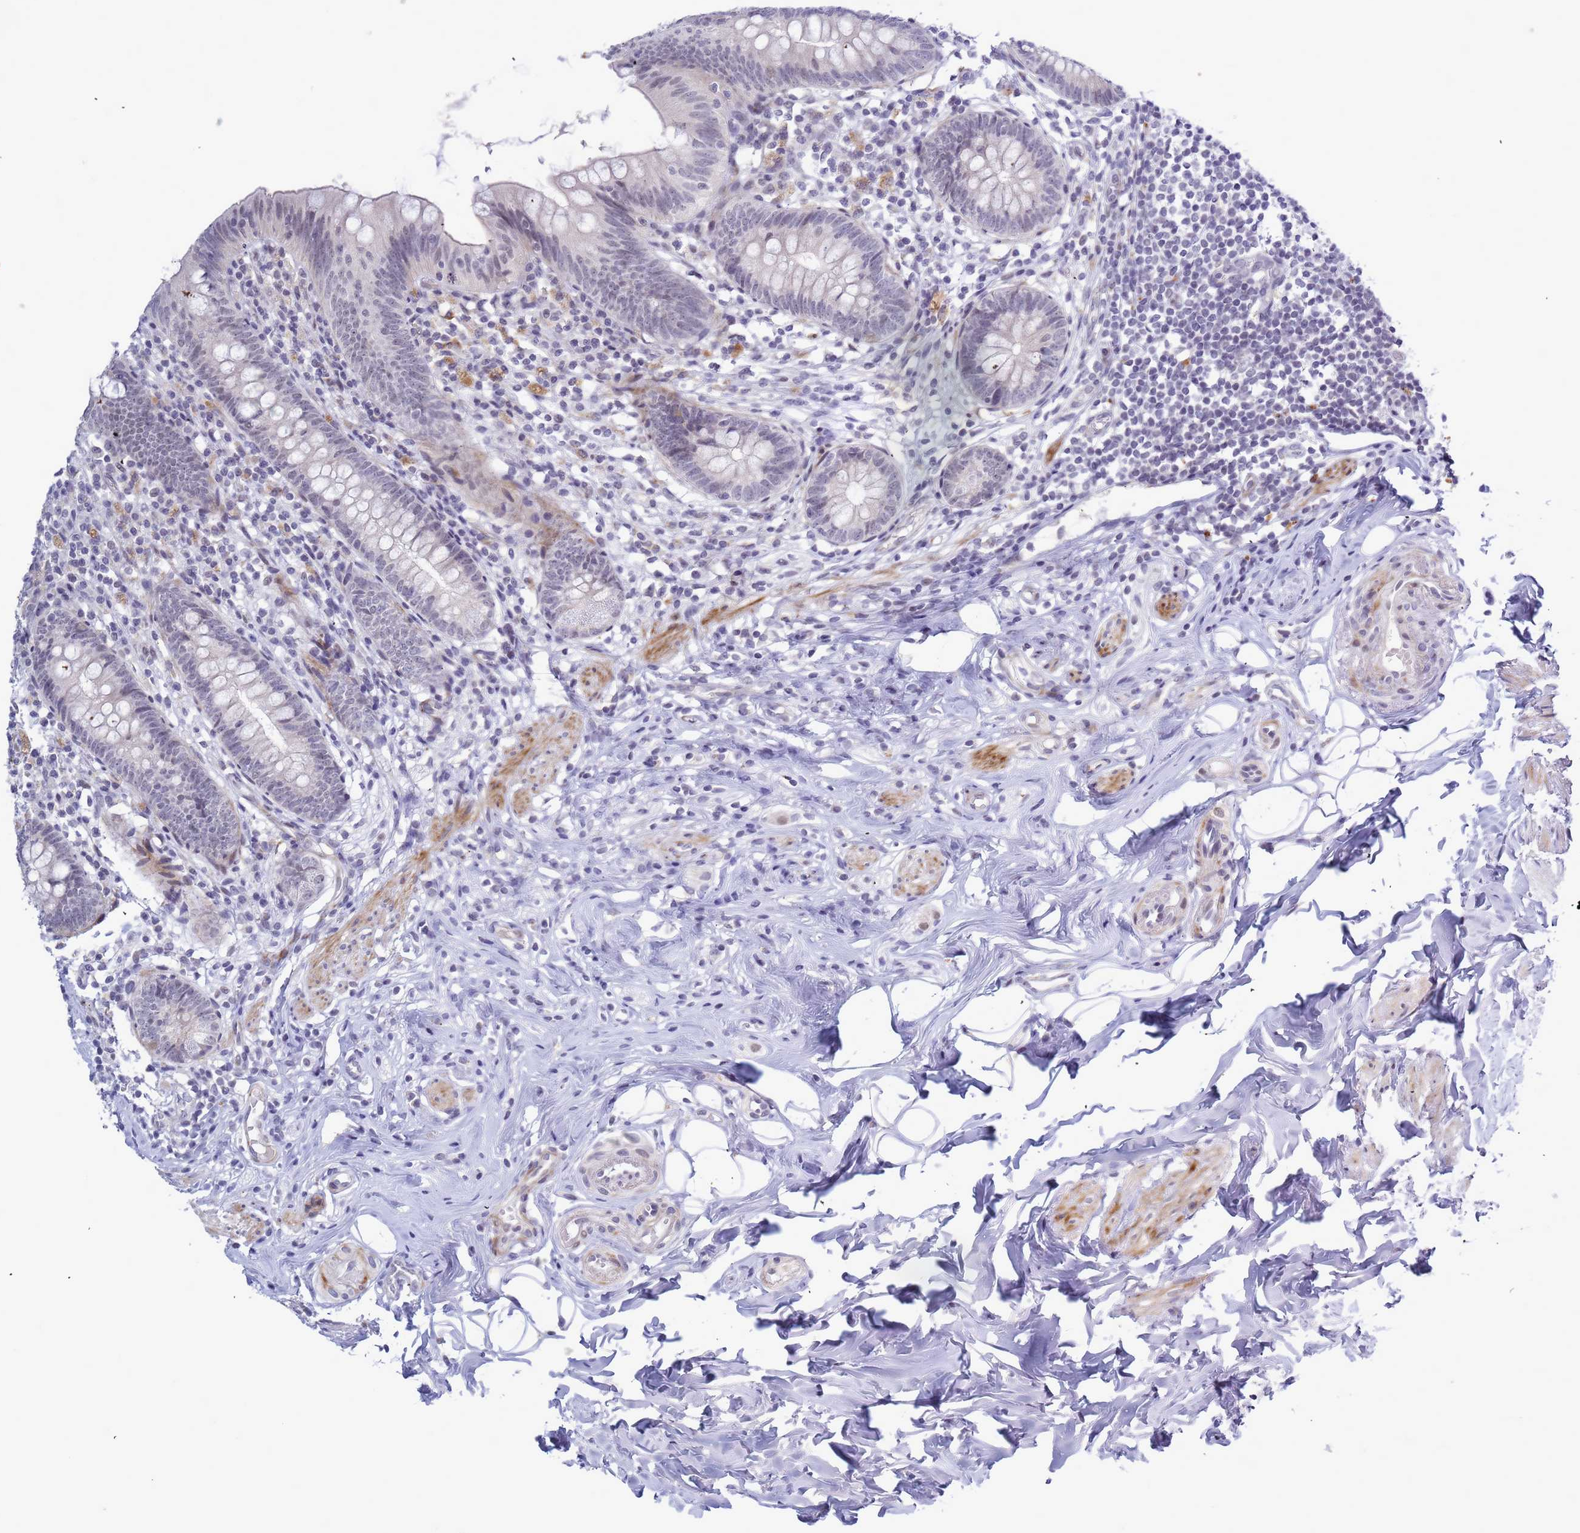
{"staining": {"intensity": "weak", "quantity": "<25%", "location": "nuclear"}, "tissue": "appendix", "cell_type": "Glandular cells", "image_type": "normal", "snomed": [{"axis": "morphology", "description": "Normal tissue, NOS"}, {"axis": "topography", "description": "Appendix"}], "caption": "Immunohistochemistry photomicrograph of normal appendix: appendix stained with DAB displays no significant protein positivity in glandular cells.", "gene": "CXorf65", "patient": {"sex": "female", "age": 62}}